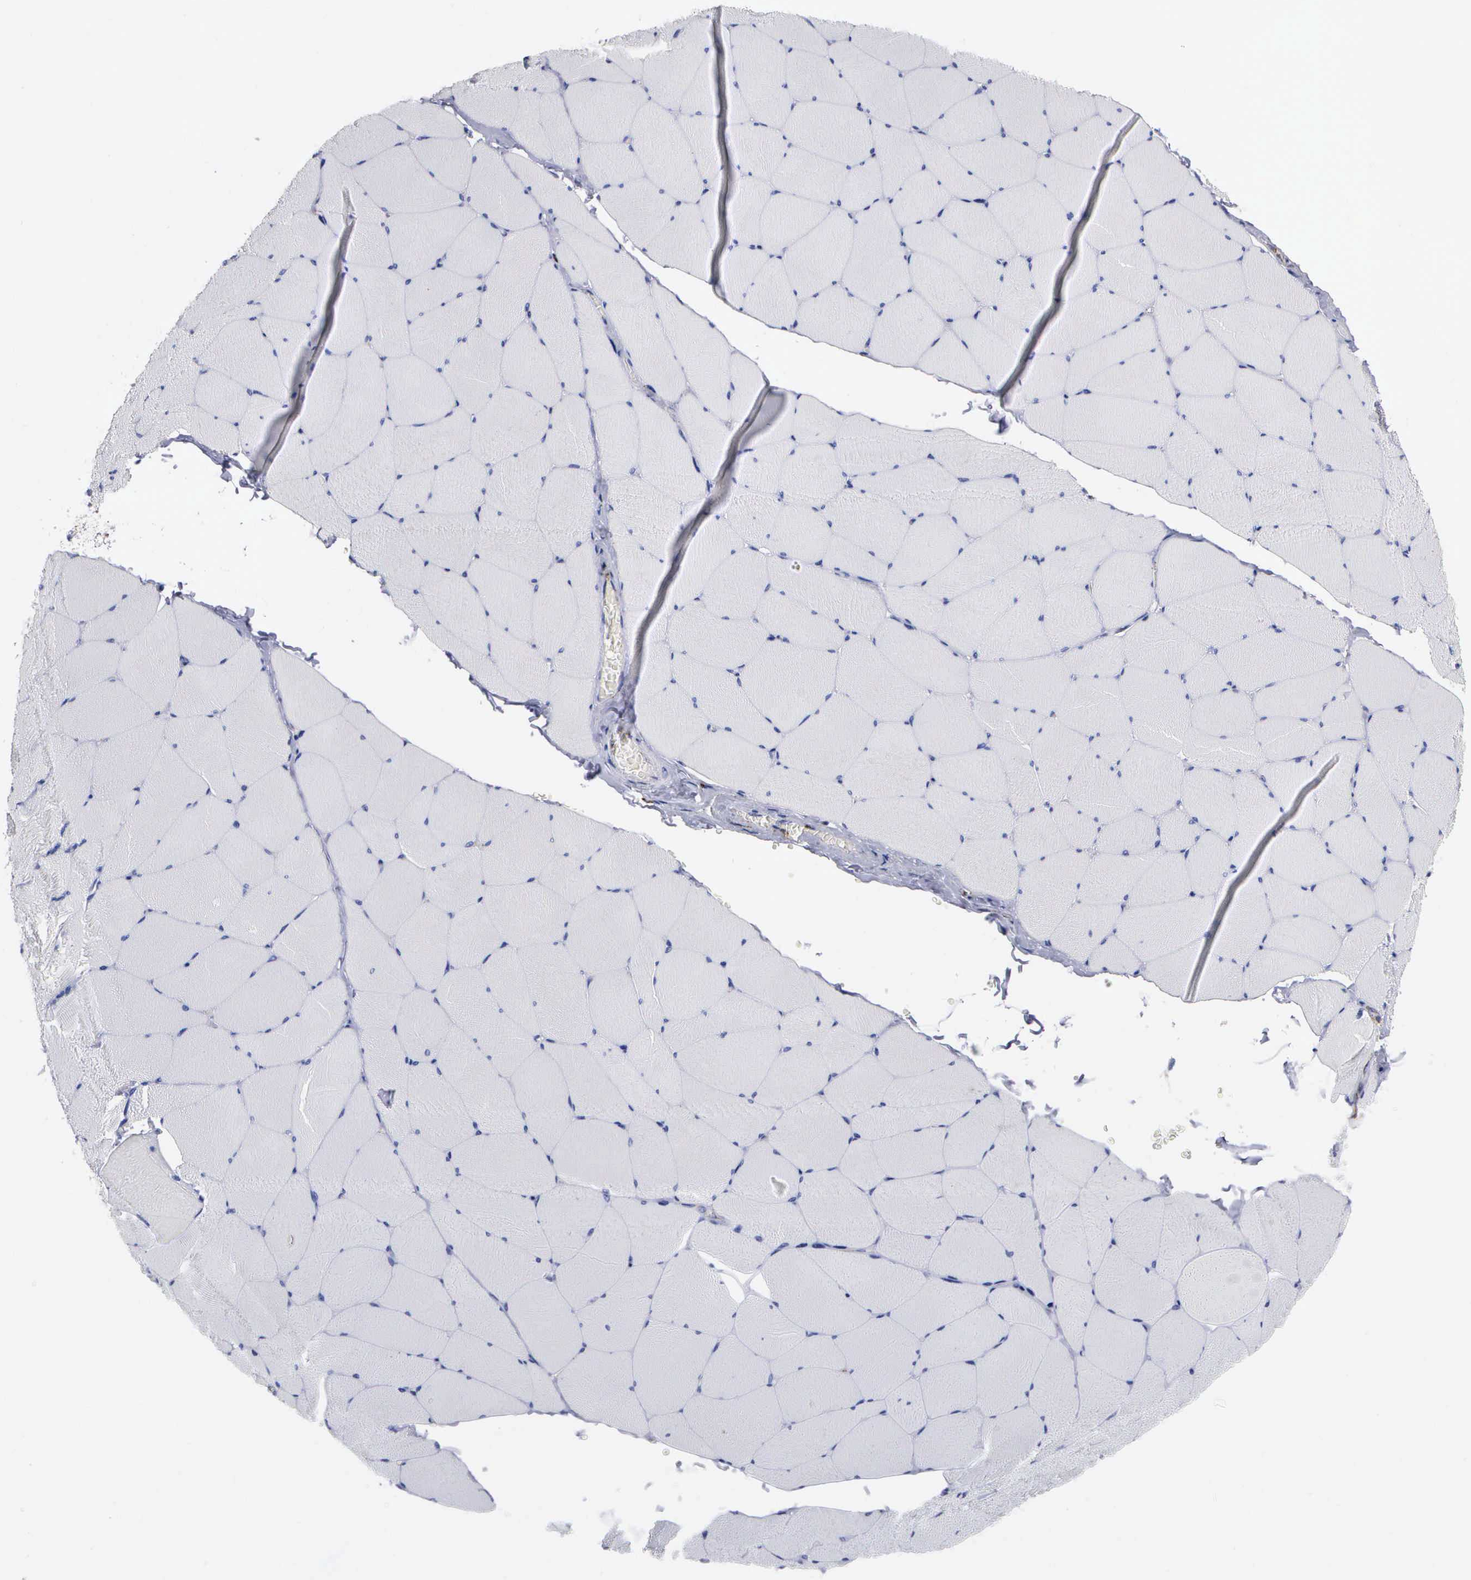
{"staining": {"intensity": "negative", "quantity": "none", "location": "none"}, "tissue": "skeletal muscle", "cell_type": "Myocytes", "image_type": "normal", "snomed": [{"axis": "morphology", "description": "Normal tissue, NOS"}, {"axis": "topography", "description": "Skeletal muscle"}, {"axis": "topography", "description": "Salivary gland"}], "caption": "An IHC image of benign skeletal muscle is shown. There is no staining in myocytes of skeletal muscle.", "gene": "CTSH", "patient": {"sex": "male", "age": 62}}